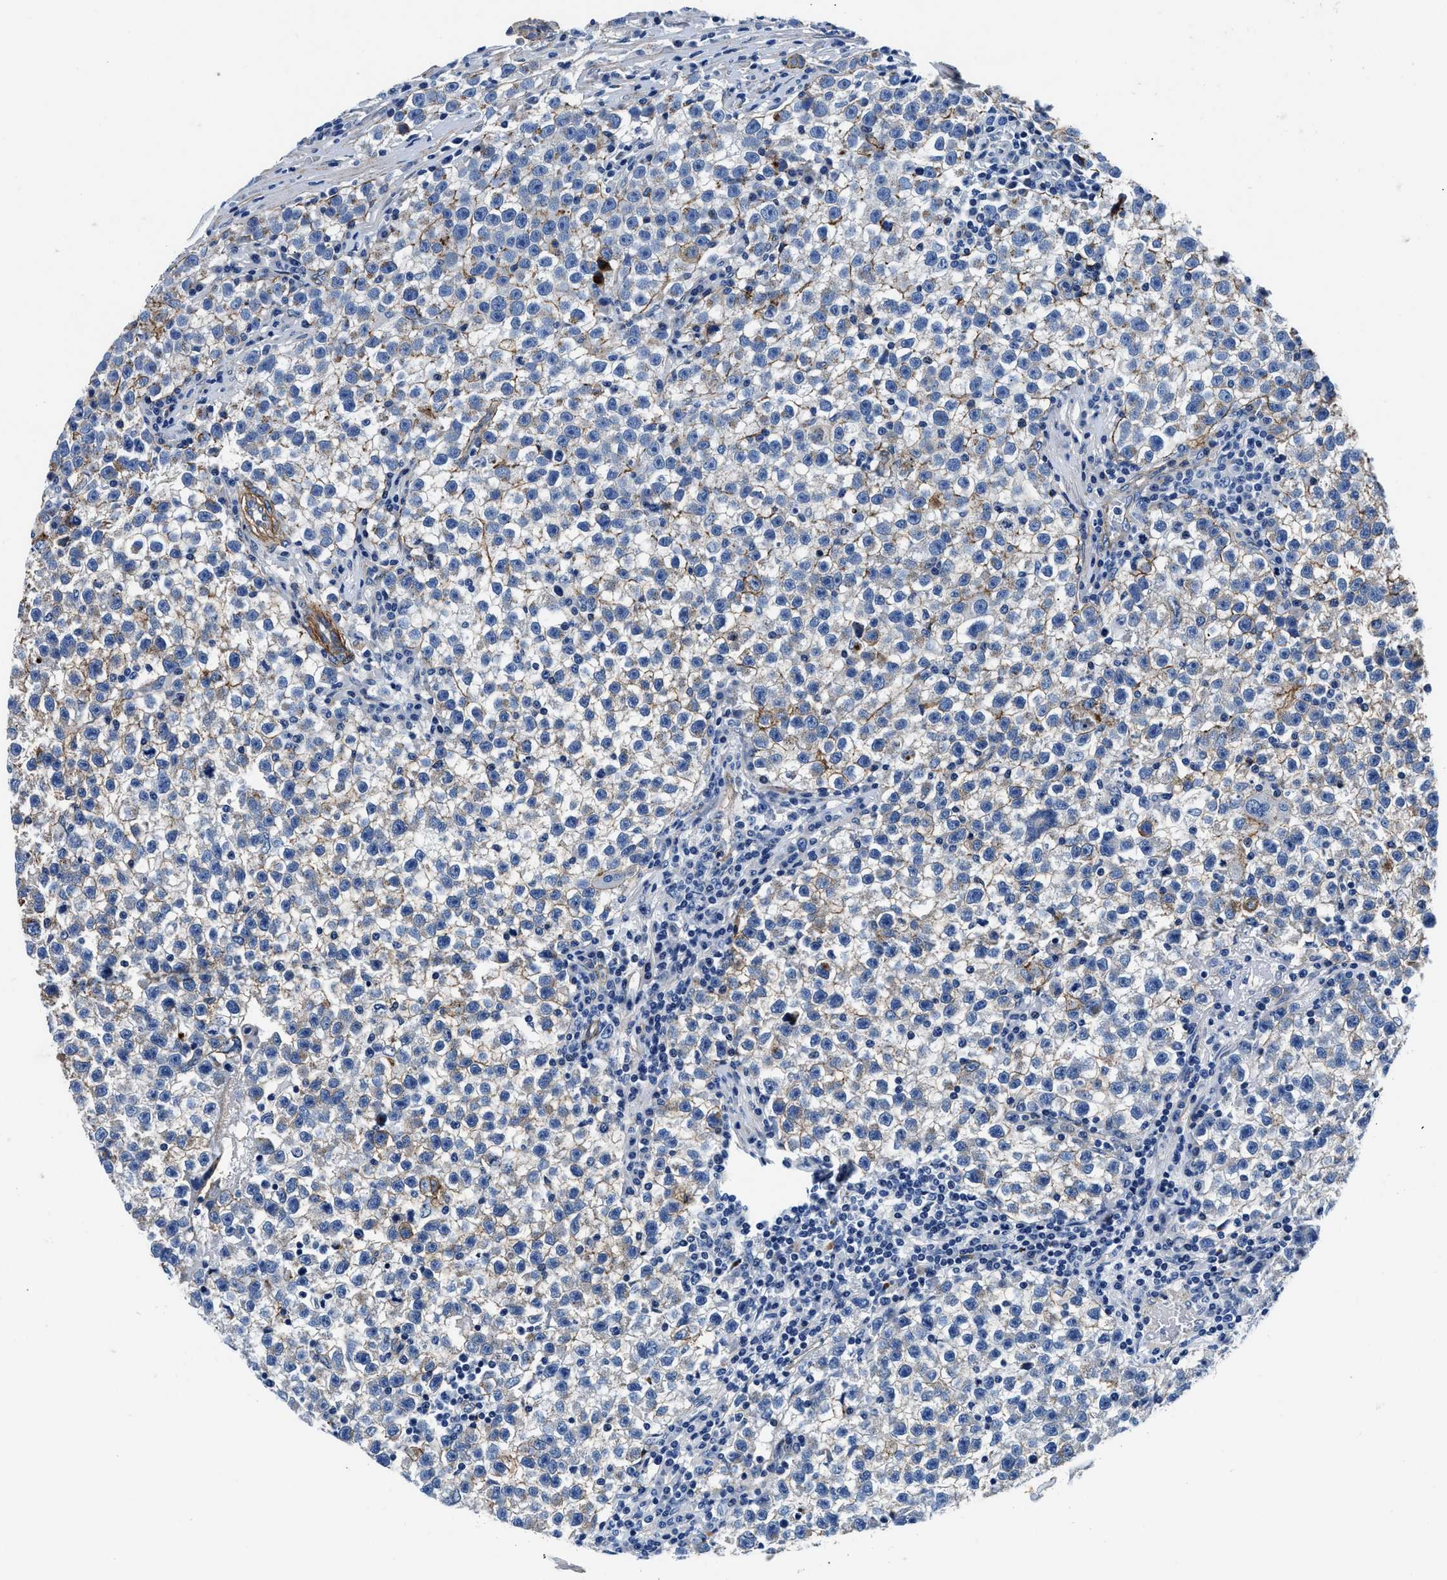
{"staining": {"intensity": "weak", "quantity": "<25%", "location": "cytoplasmic/membranous"}, "tissue": "testis cancer", "cell_type": "Tumor cells", "image_type": "cancer", "snomed": [{"axis": "morphology", "description": "Seminoma, NOS"}, {"axis": "topography", "description": "Testis"}], "caption": "Immunohistochemical staining of human seminoma (testis) reveals no significant expression in tumor cells.", "gene": "DAG1", "patient": {"sex": "male", "age": 22}}